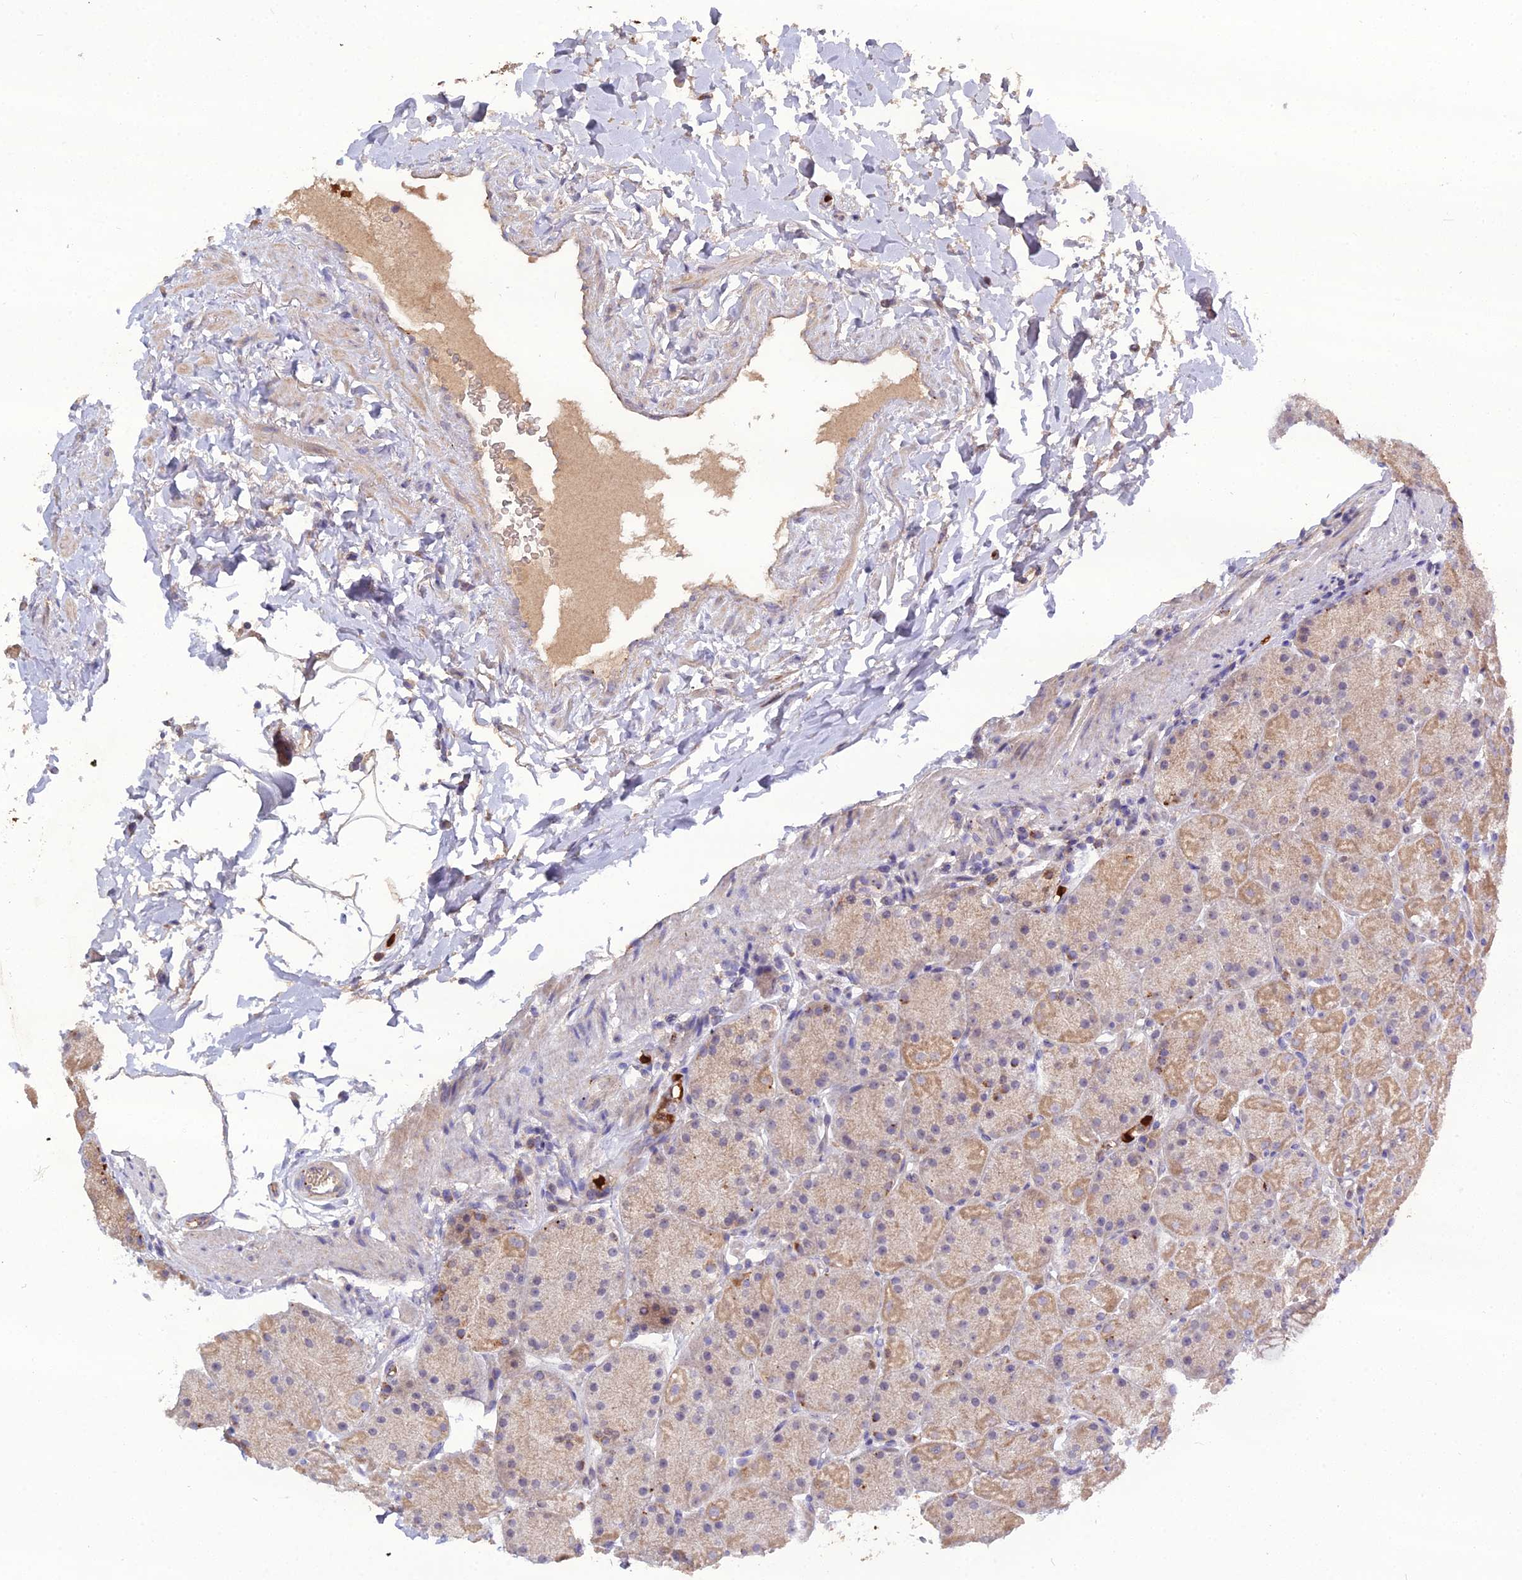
{"staining": {"intensity": "moderate", "quantity": "25%-75%", "location": "cytoplasmic/membranous"}, "tissue": "stomach", "cell_type": "Glandular cells", "image_type": "normal", "snomed": [{"axis": "morphology", "description": "Normal tissue, NOS"}, {"axis": "topography", "description": "Stomach, upper"}, {"axis": "topography", "description": "Stomach, lower"}], "caption": "Immunohistochemical staining of unremarkable stomach displays 25%-75% levels of moderate cytoplasmic/membranous protein positivity in approximately 25%-75% of glandular cells.", "gene": "EID2", "patient": {"sex": "male", "age": 67}}